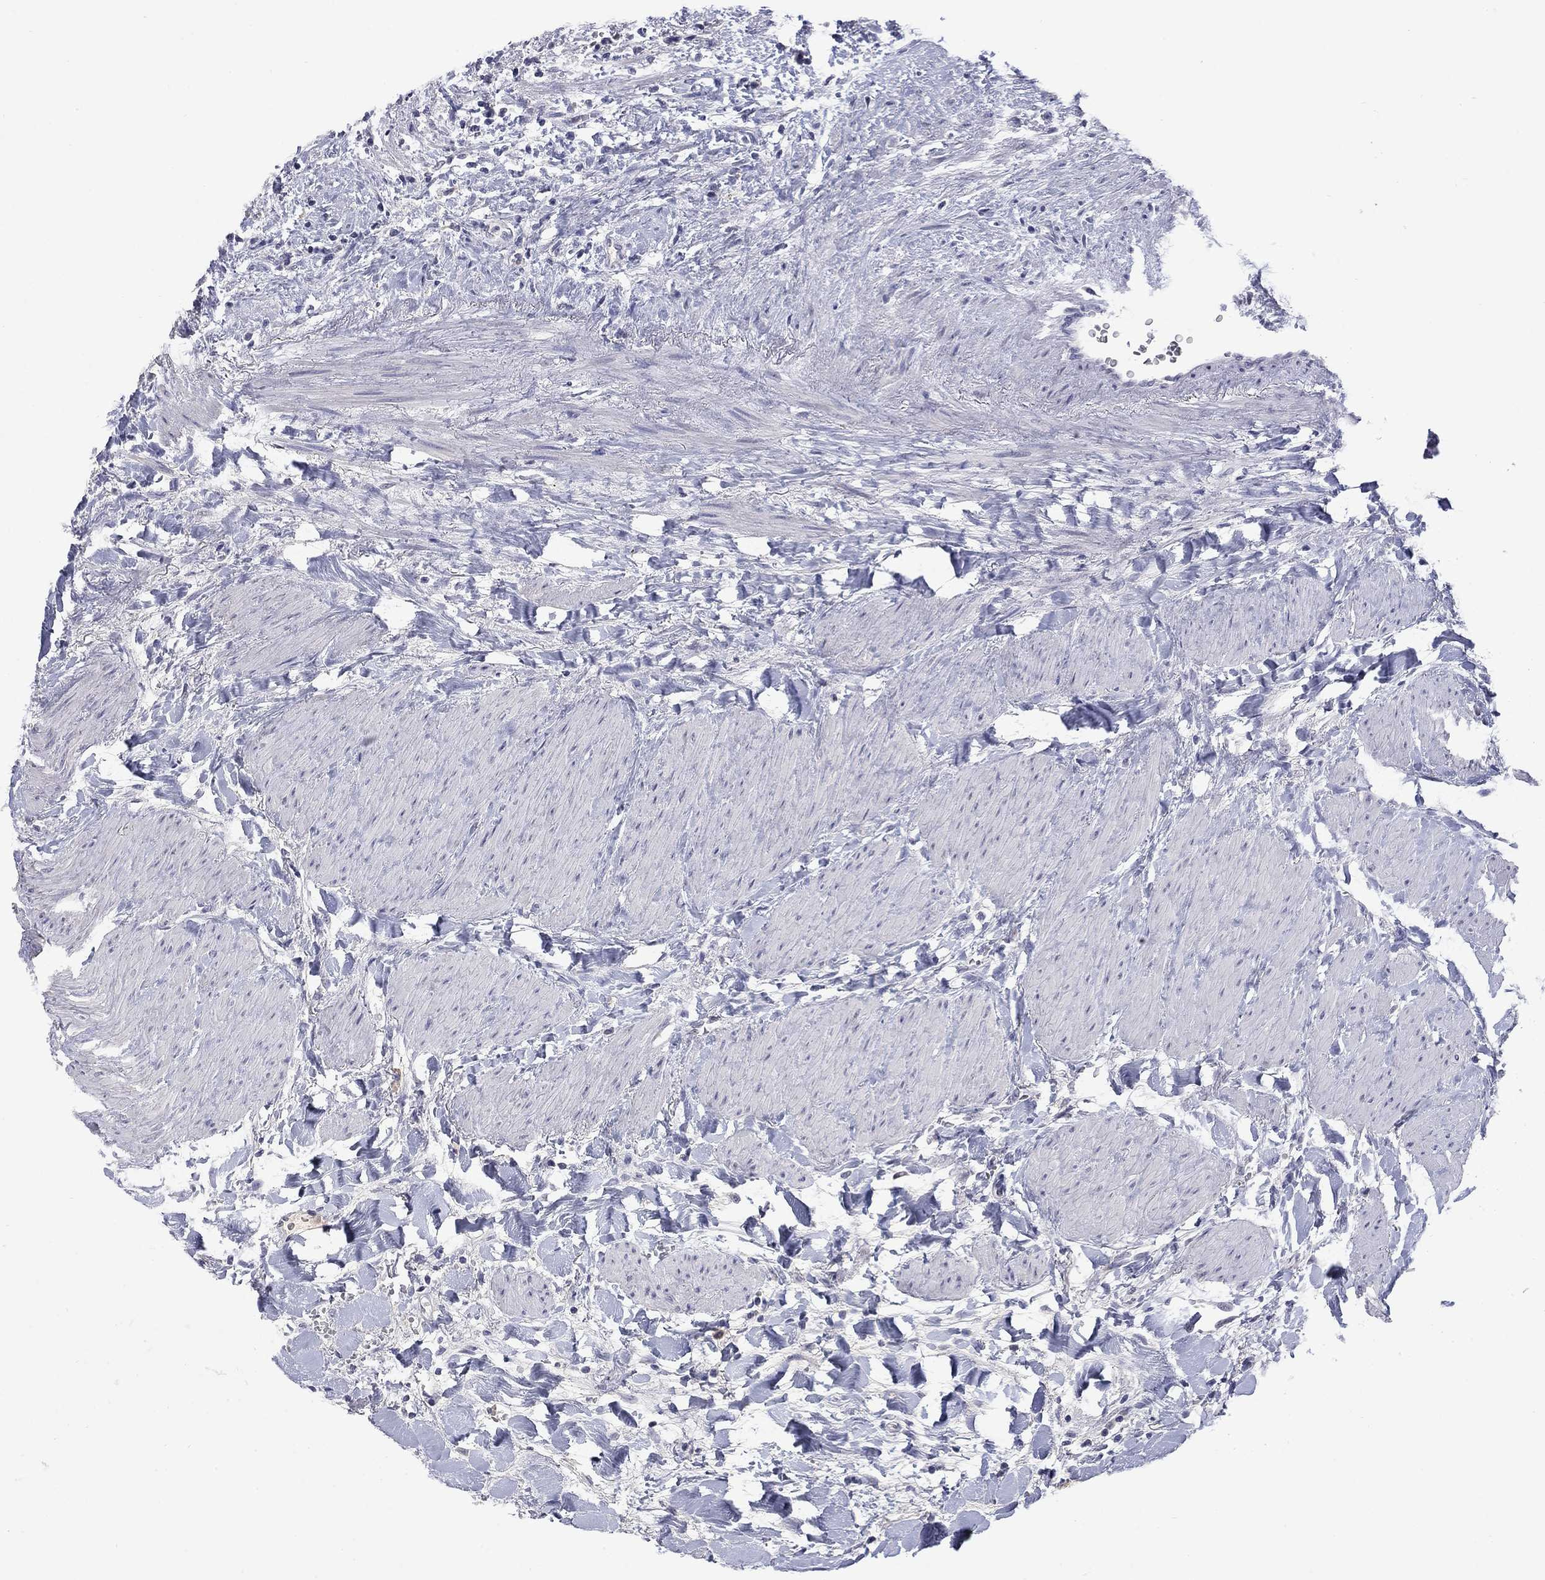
{"staining": {"intensity": "negative", "quantity": "none", "location": "none"}, "tissue": "renal cancer", "cell_type": "Tumor cells", "image_type": "cancer", "snomed": [{"axis": "morphology", "description": "Adenocarcinoma, NOS"}, {"axis": "topography", "description": "Kidney"}], "caption": "IHC histopathology image of neoplastic tissue: human renal cancer (adenocarcinoma) stained with DAB demonstrates no significant protein staining in tumor cells. Brightfield microscopy of immunohistochemistry stained with DAB (brown) and hematoxylin (blue), captured at high magnification.", "gene": "SLC51A", "patient": {"sex": "female", "age": 74}}